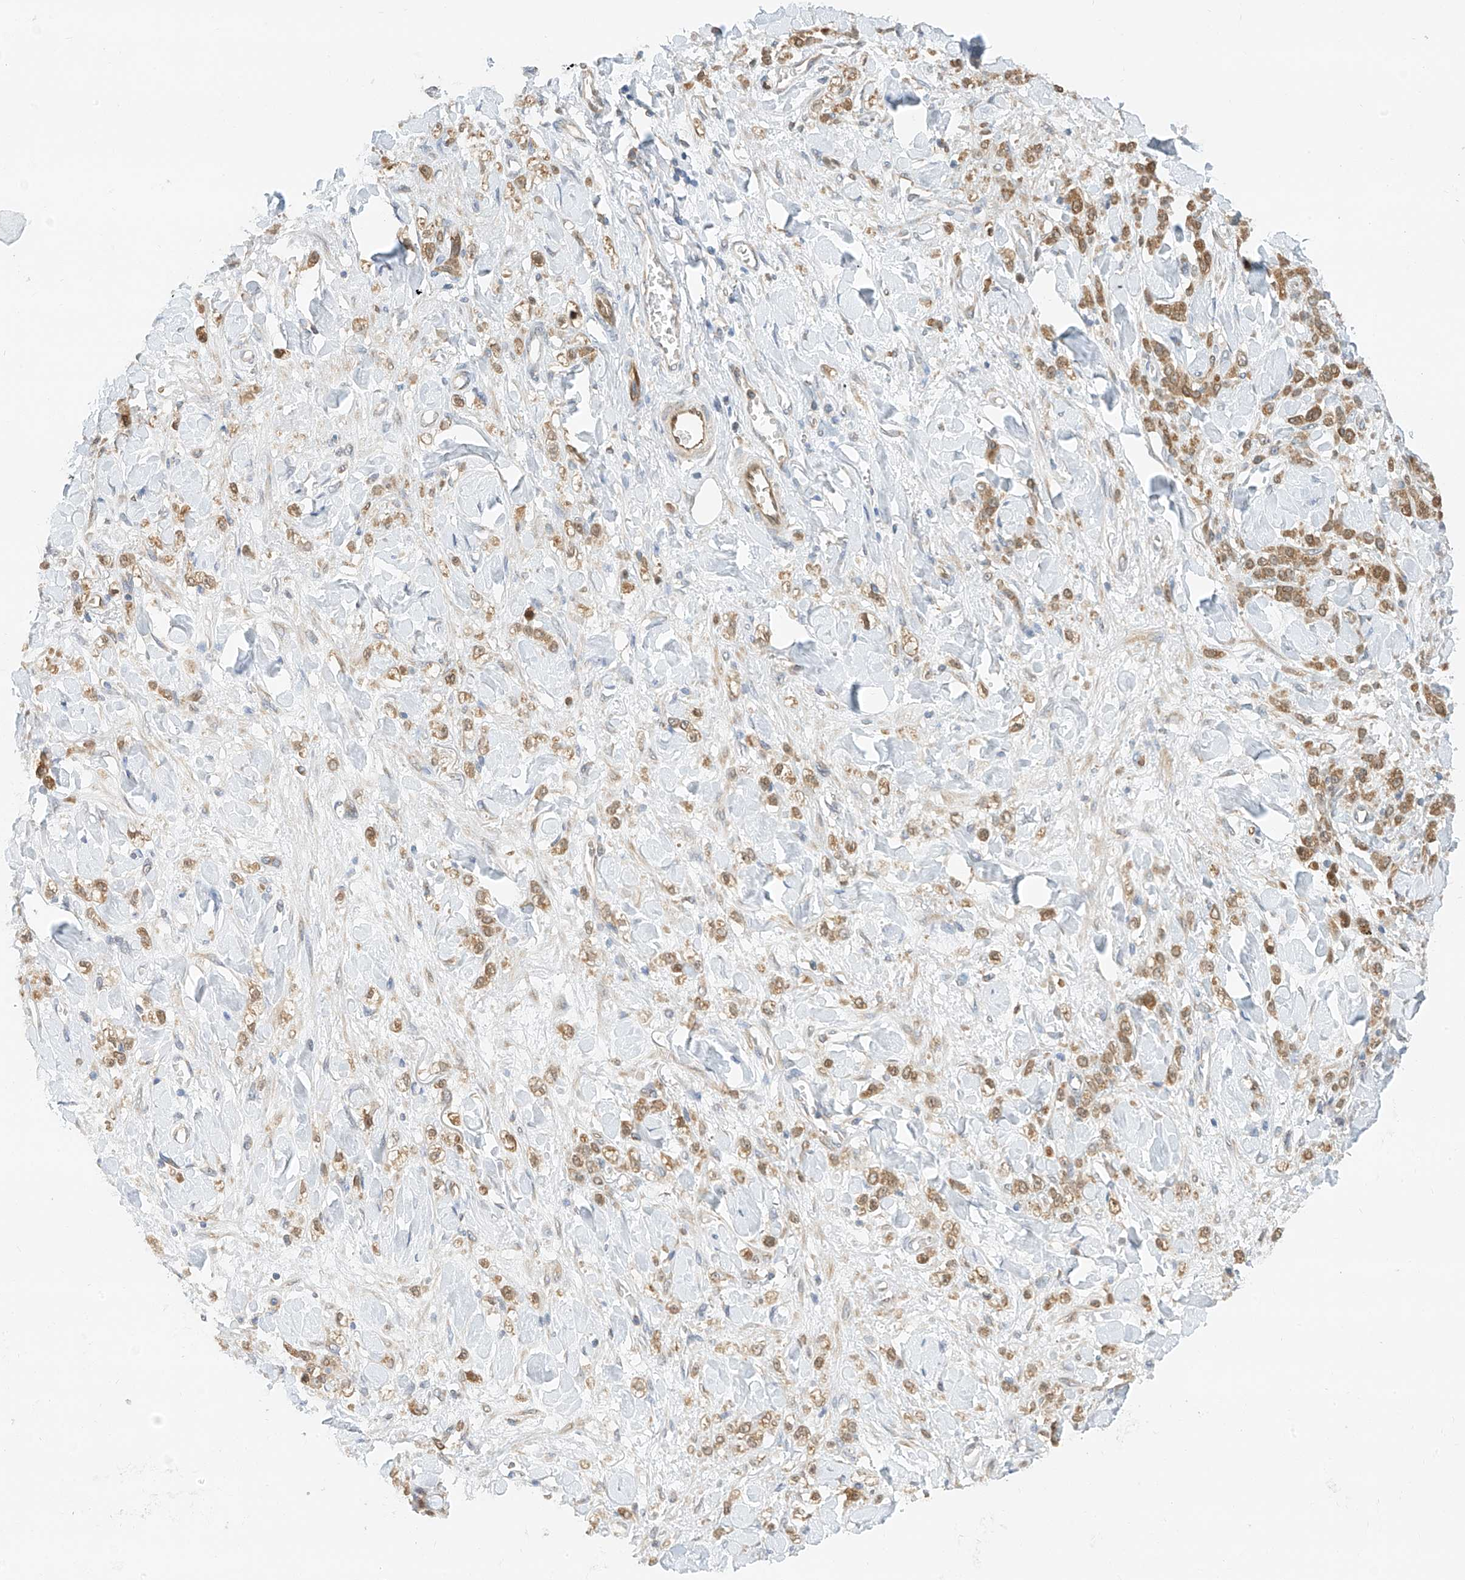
{"staining": {"intensity": "moderate", "quantity": ">75%", "location": "cytoplasmic/membranous"}, "tissue": "stomach cancer", "cell_type": "Tumor cells", "image_type": "cancer", "snomed": [{"axis": "morphology", "description": "Normal tissue, NOS"}, {"axis": "morphology", "description": "Adenocarcinoma, NOS"}, {"axis": "topography", "description": "Stomach"}], "caption": "Tumor cells reveal medium levels of moderate cytoplasmic/membranous expression in approximately >75% of cells in stomach cancer. (brown staining indicates protein expression, while blue staining denotes nuclei).", "gene": "PPA2", "patient": {"sex": "male", "age": 82}}